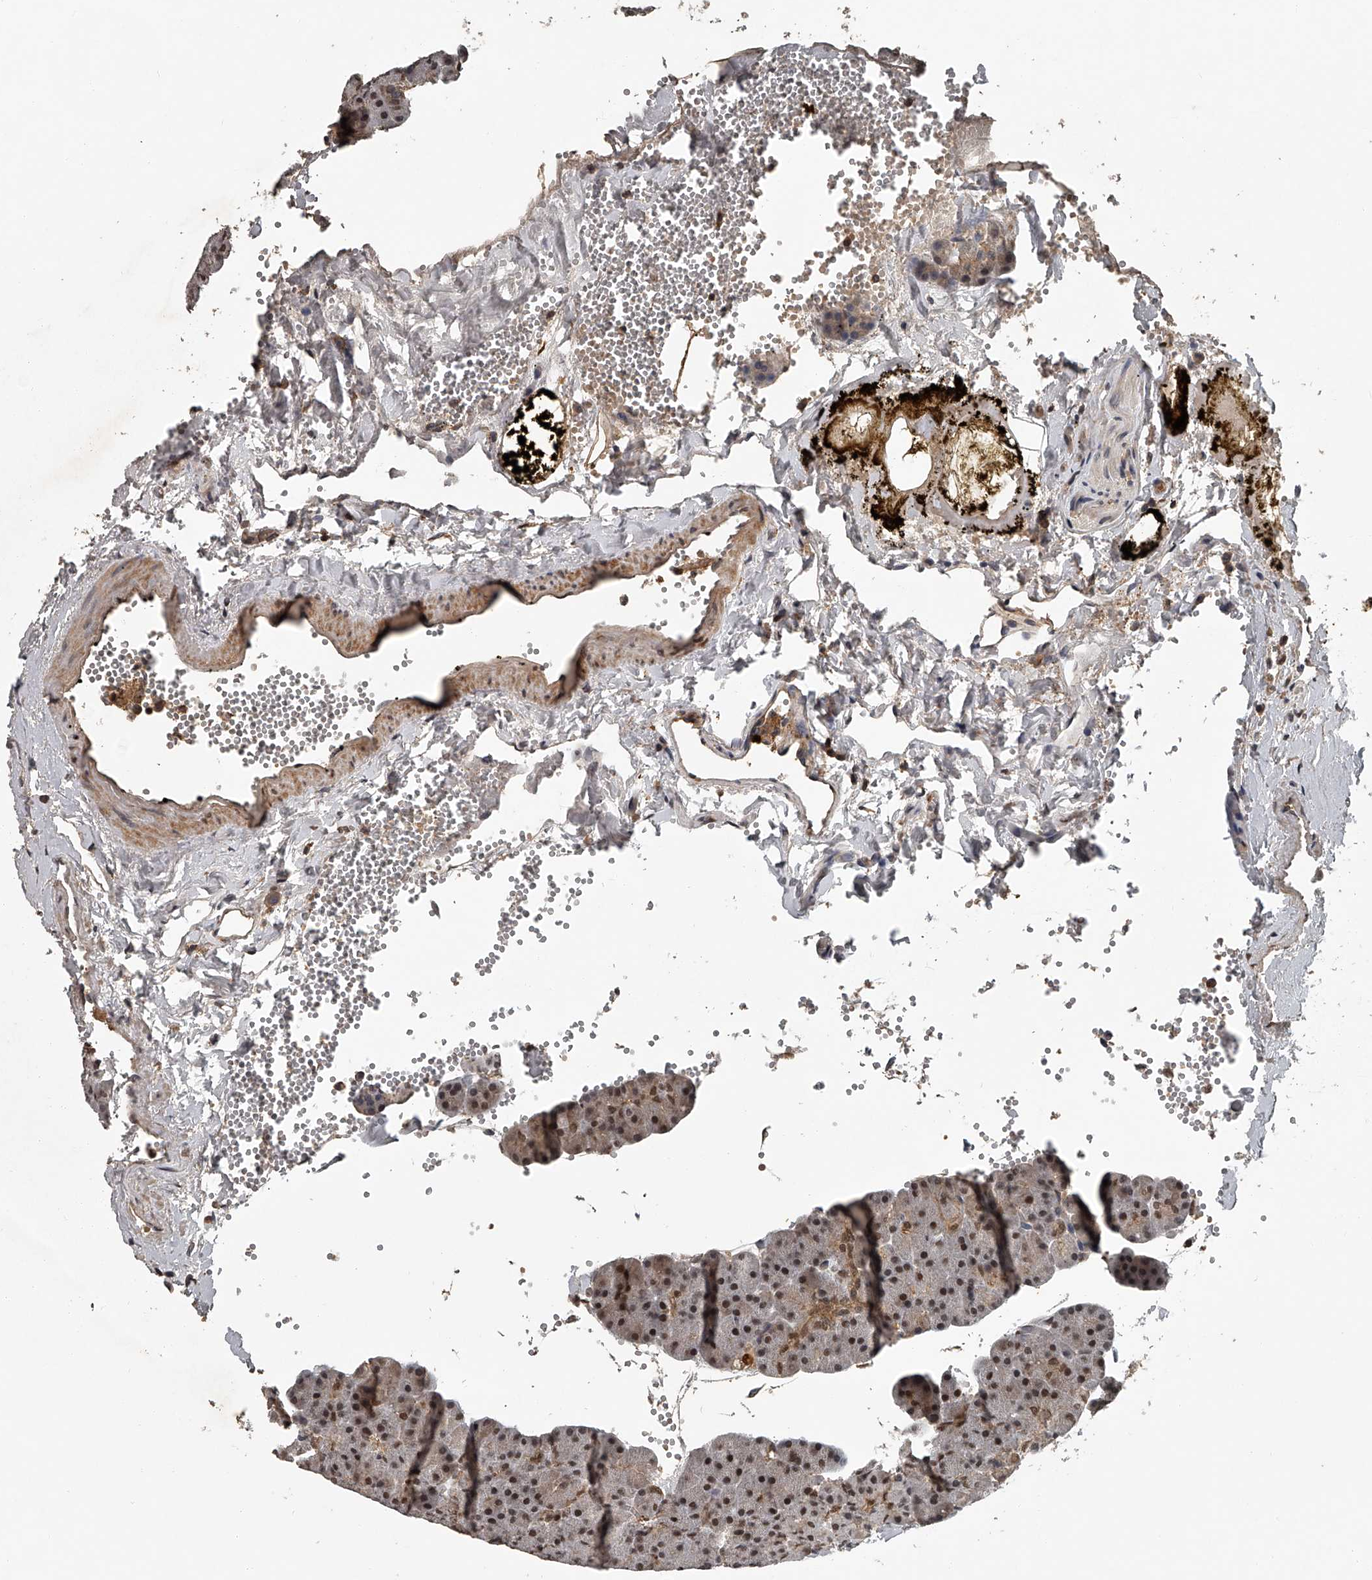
{"staining": {"intensity": "moderate", "quantity": ">75%", "location": "cytoplasmic/membranous,nuclear"}, "tissue": "pancreas", "cell_type": "Exocrine glandular cells", "image_type": "normal", "snomed": [{"axis": "morphology", "description": "Normal tissue, NOS"}, {"axis": "morphology", "description": "Carcinoid, malignant, NOS"}, {"axis": "topography", "description": "Pancreas"}], "caption": "Immunohistochemical staining of unremarkable human pancreas exhibits >75% levels of moderate cytoplasmic/membranous,nuclear protein staining in about >75% of exocrine glandular cells. The protein is stained brown, and the nuclei are stained in blue (DAB (3,3'-diaminobenzidine) IHC with brightfield microscopy, high magnification).", "gene": "PLEKHG1", "patient": {"sex": "female", "age": 35}}